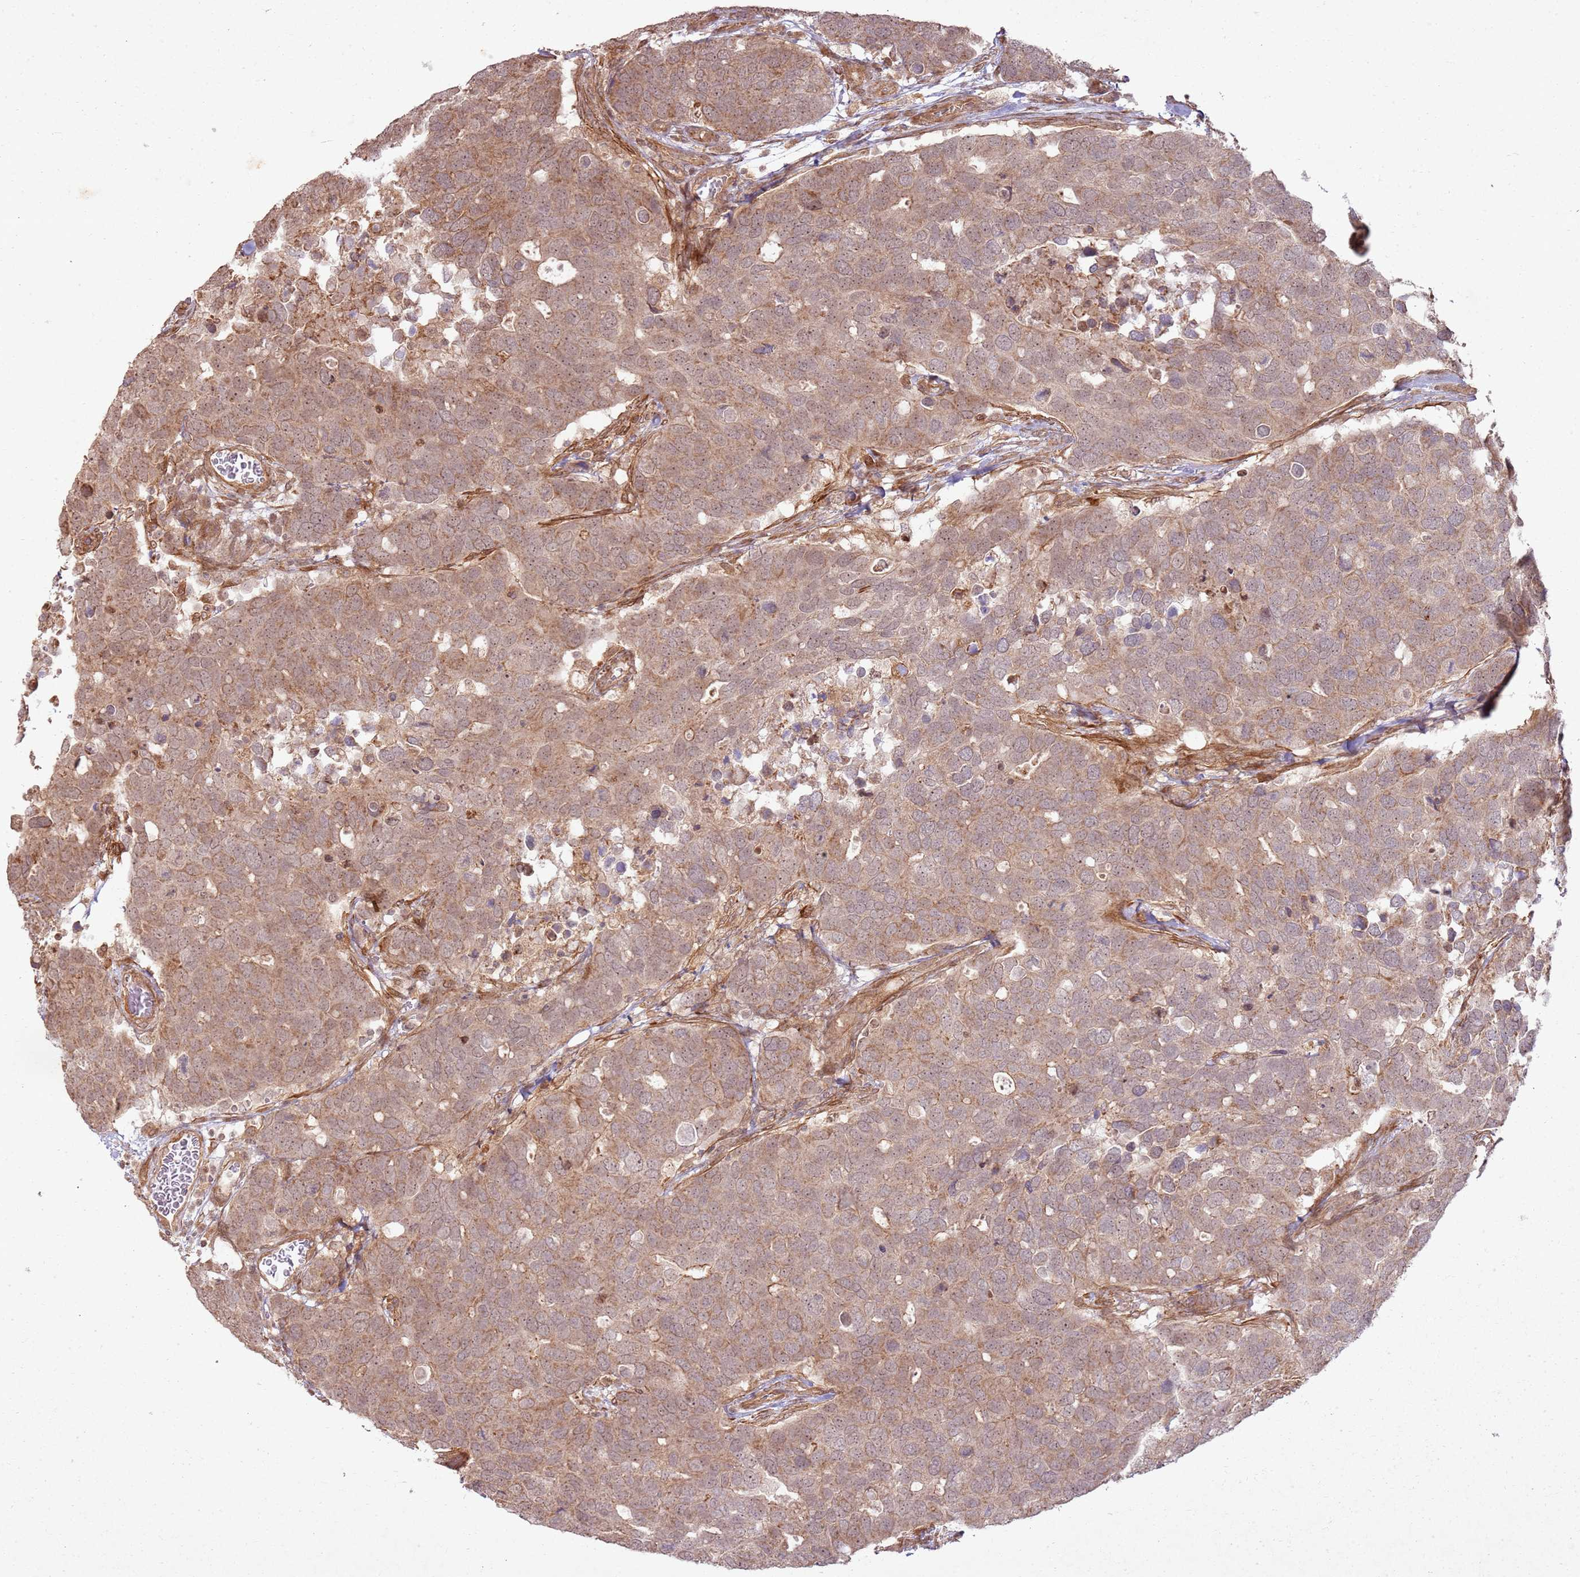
{"staining": {"intensity": "moderate", "quantity": ">75%", "location": "cytoplasmic/membranous,nuclear"}, "tissue": "breast cancer", "cell_type": "Tumor cells", "image_type": "cancer", "snomed": [{"axis": "morphology", "description": "Duct carcinoma"}, {"axis": "topography", "description": "Breast"}], "caption": "Tumor cells reveal moderate cytoplasmic/membranous and nuclear positivity in approximately >75% of cells in breast cancer (intraductal carcinoma). The protein is stained brown, and the nuclei are stained in blue (DAB IHC with brightfield microscopy, high magnification).", "gene": "ZNF623", "patient": {"sex": "female", "age": 83}}